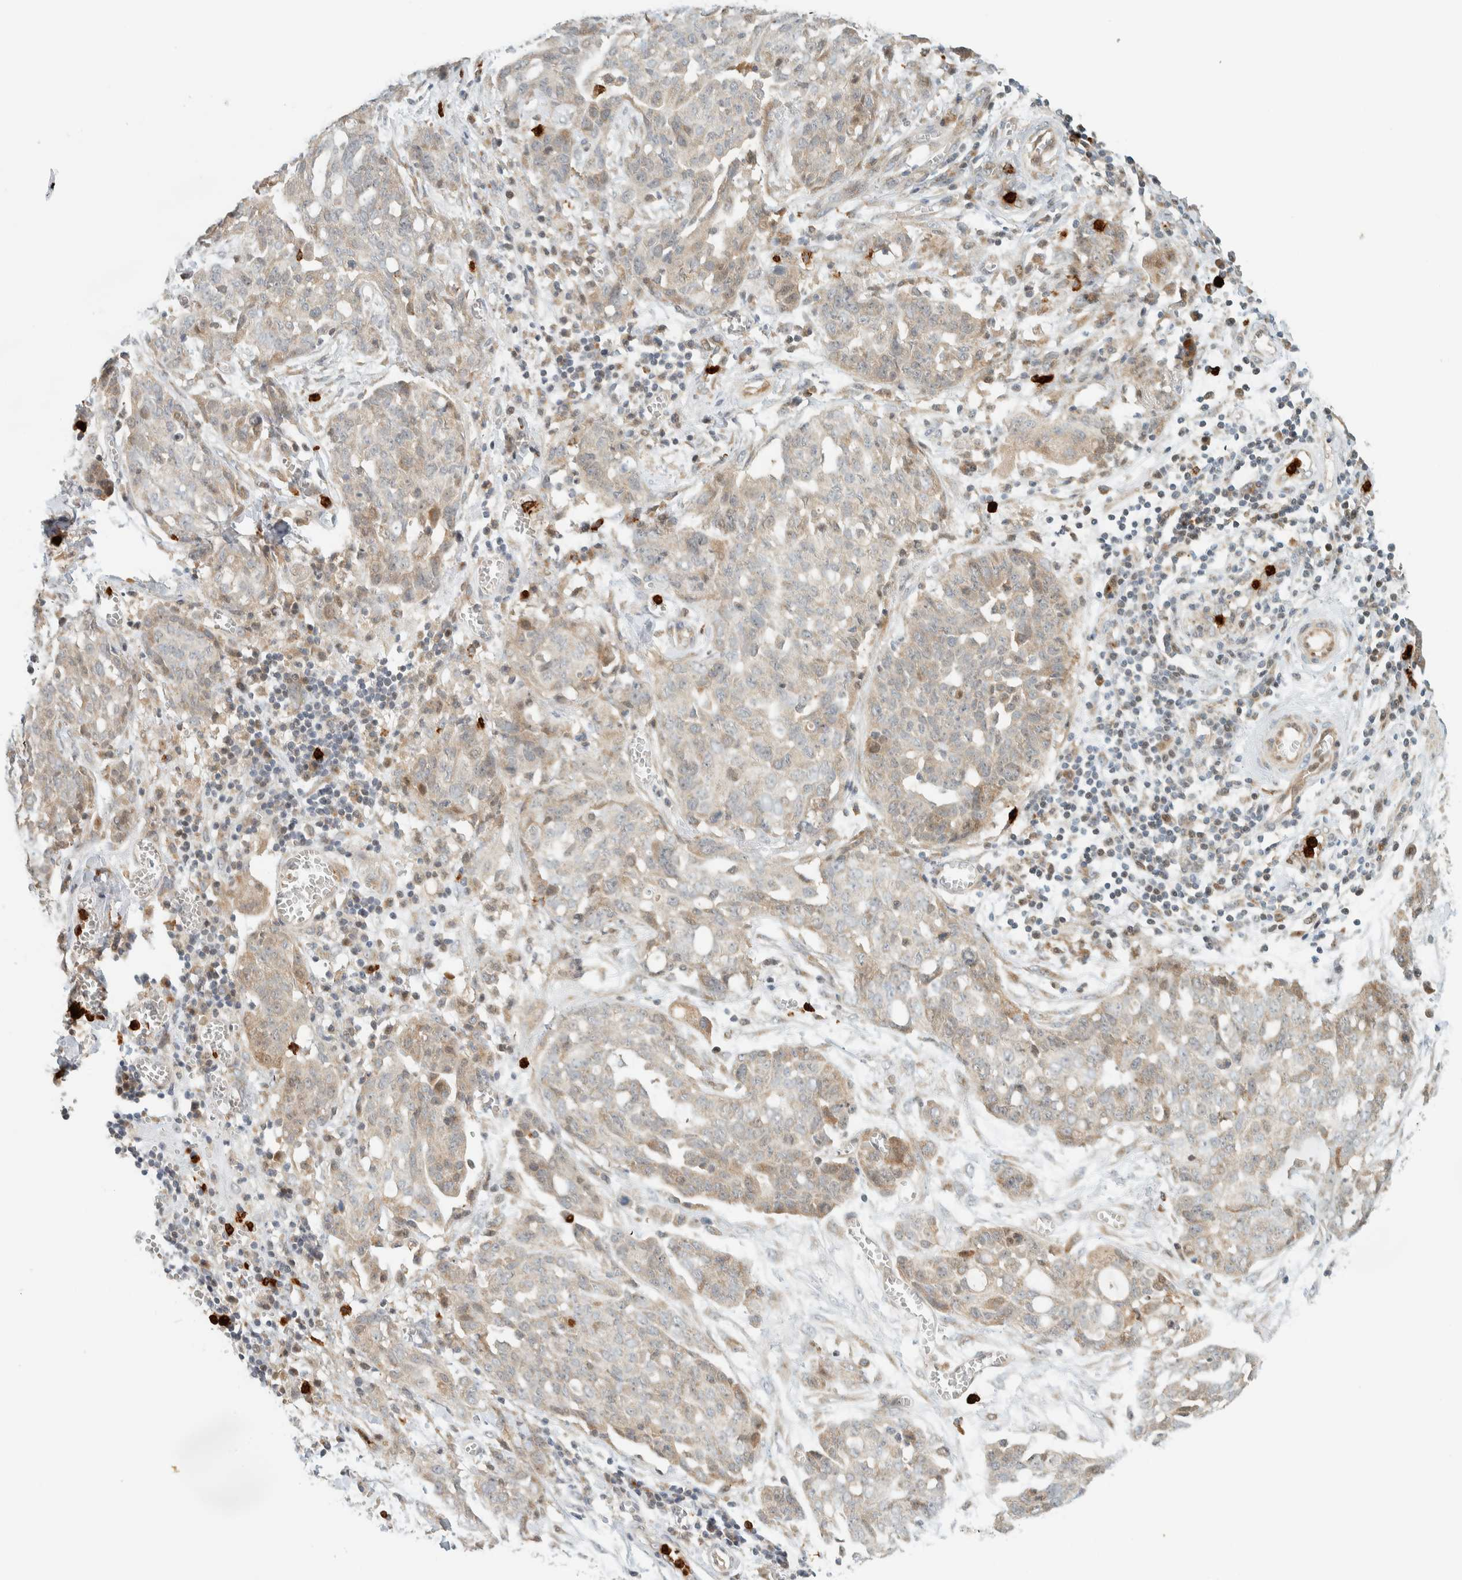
{"staining": {"intensity": "weak", "quantity": "25%-75%", "location": "cytoplasmic/membranous"}, "tissue": "ovarian cancer", "cell_type": "Tumor cells", "image_type": "cancer", "snomed": [{"axis": "morphology", "description": "Cystadenocarcinoma, serous, NOS"}, {"axis": "topography", "description": "Soft tissue"}, {"axis": "topography", "description": "Ovary"}], "caption": "IHC histopathology image of neoplastic tissue: human serous cystadenocarcinoma (ovarian) stained using immunohistochemistry reveals low levels of weak protein expression localized specifically in the cytoplasmic/membranous of tumor cells, appearing as a cytoplasmic/membranous brown color.", "gene": "CCDC171", "patient": {"sex": "female", "age": 57}}